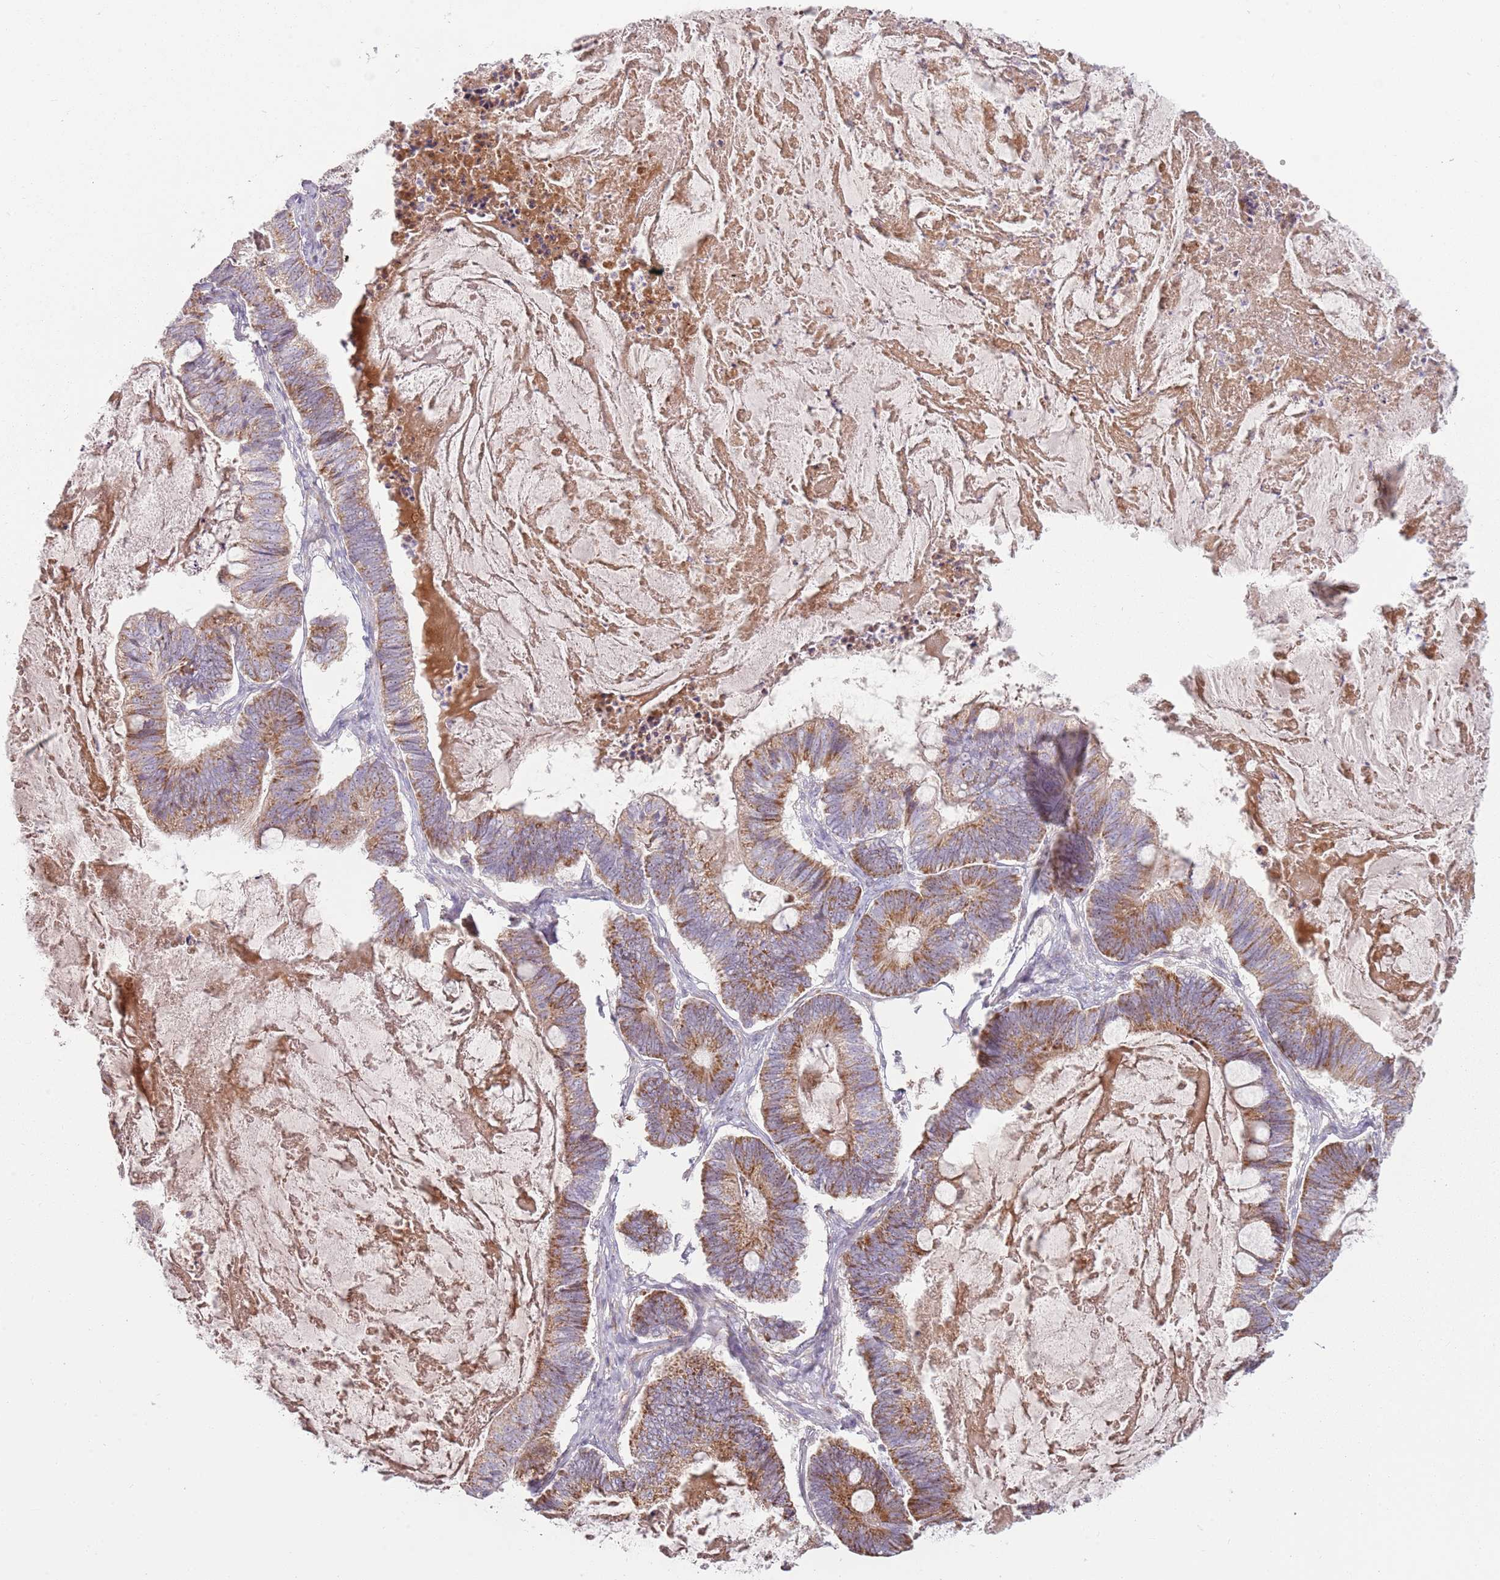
{"staining": {"intensity": "moderate", "quantity": ">75%", "location": "cytoplasmic/membranous"}, "tissue": "ovarian cancer", "cell_type": "Tumor cells", "image_type": "cancer", "snomed": [{"axis": "morphology", "description": "Cystadenocarcinoma, mucinous, NOS"}, {"axis": "topography", "description": "Ovary"}], "caption": "DAB (3,3'-diaminobenzidine) immunohistochemical staining of human ovarian cancer (mucinous cystadenocarcinoma) demonstrates moderate cytoplasmic/membranous protein staining in about >75% of tumor cells. Nuclei are stained in blue.", "gene": "ZNF530", "patient": {"sex": "female", "age": 61}}